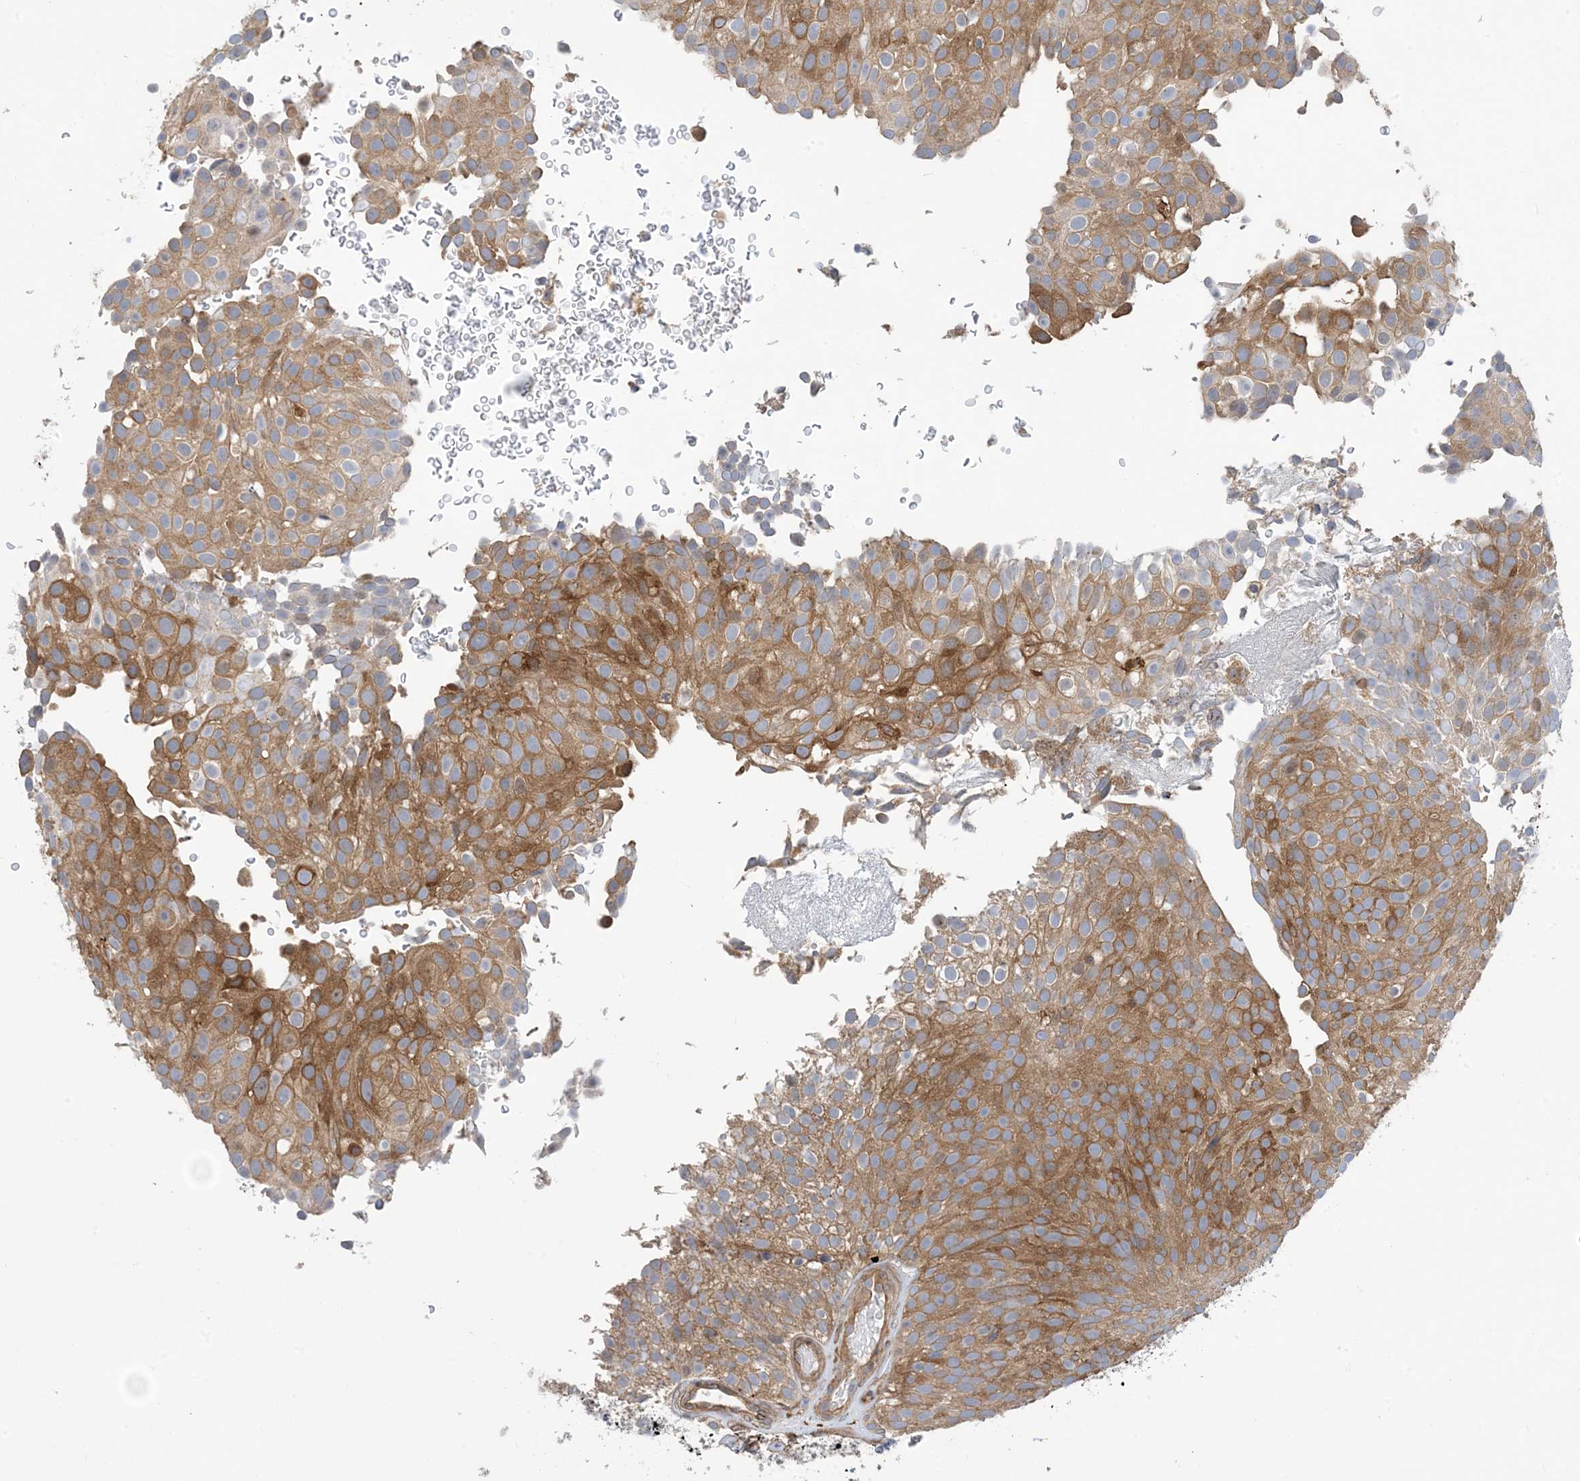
{"staining": {"intensity": "moderate", "quantity": ">75%", "location": "cytoplasmic/membranous"}, "tissue": "urothelial cancer", "cell_type": "Tumor cells", "image_type": "cancer", "snomed": [{"axis": "morphology", "description": "Urothelial carcinoma, Low grade"}, {"axis": "topography", "description": "Urinary bladder"}], "caption": "There is medium levels of moderate cytoplasmic/membranous staining in tumor cells of urothelial cancer, as demonstrated by immunohistochemical staining (brown color).", "gene": "HS1BP3", "patient": {"sex": "male", "age": 78}}